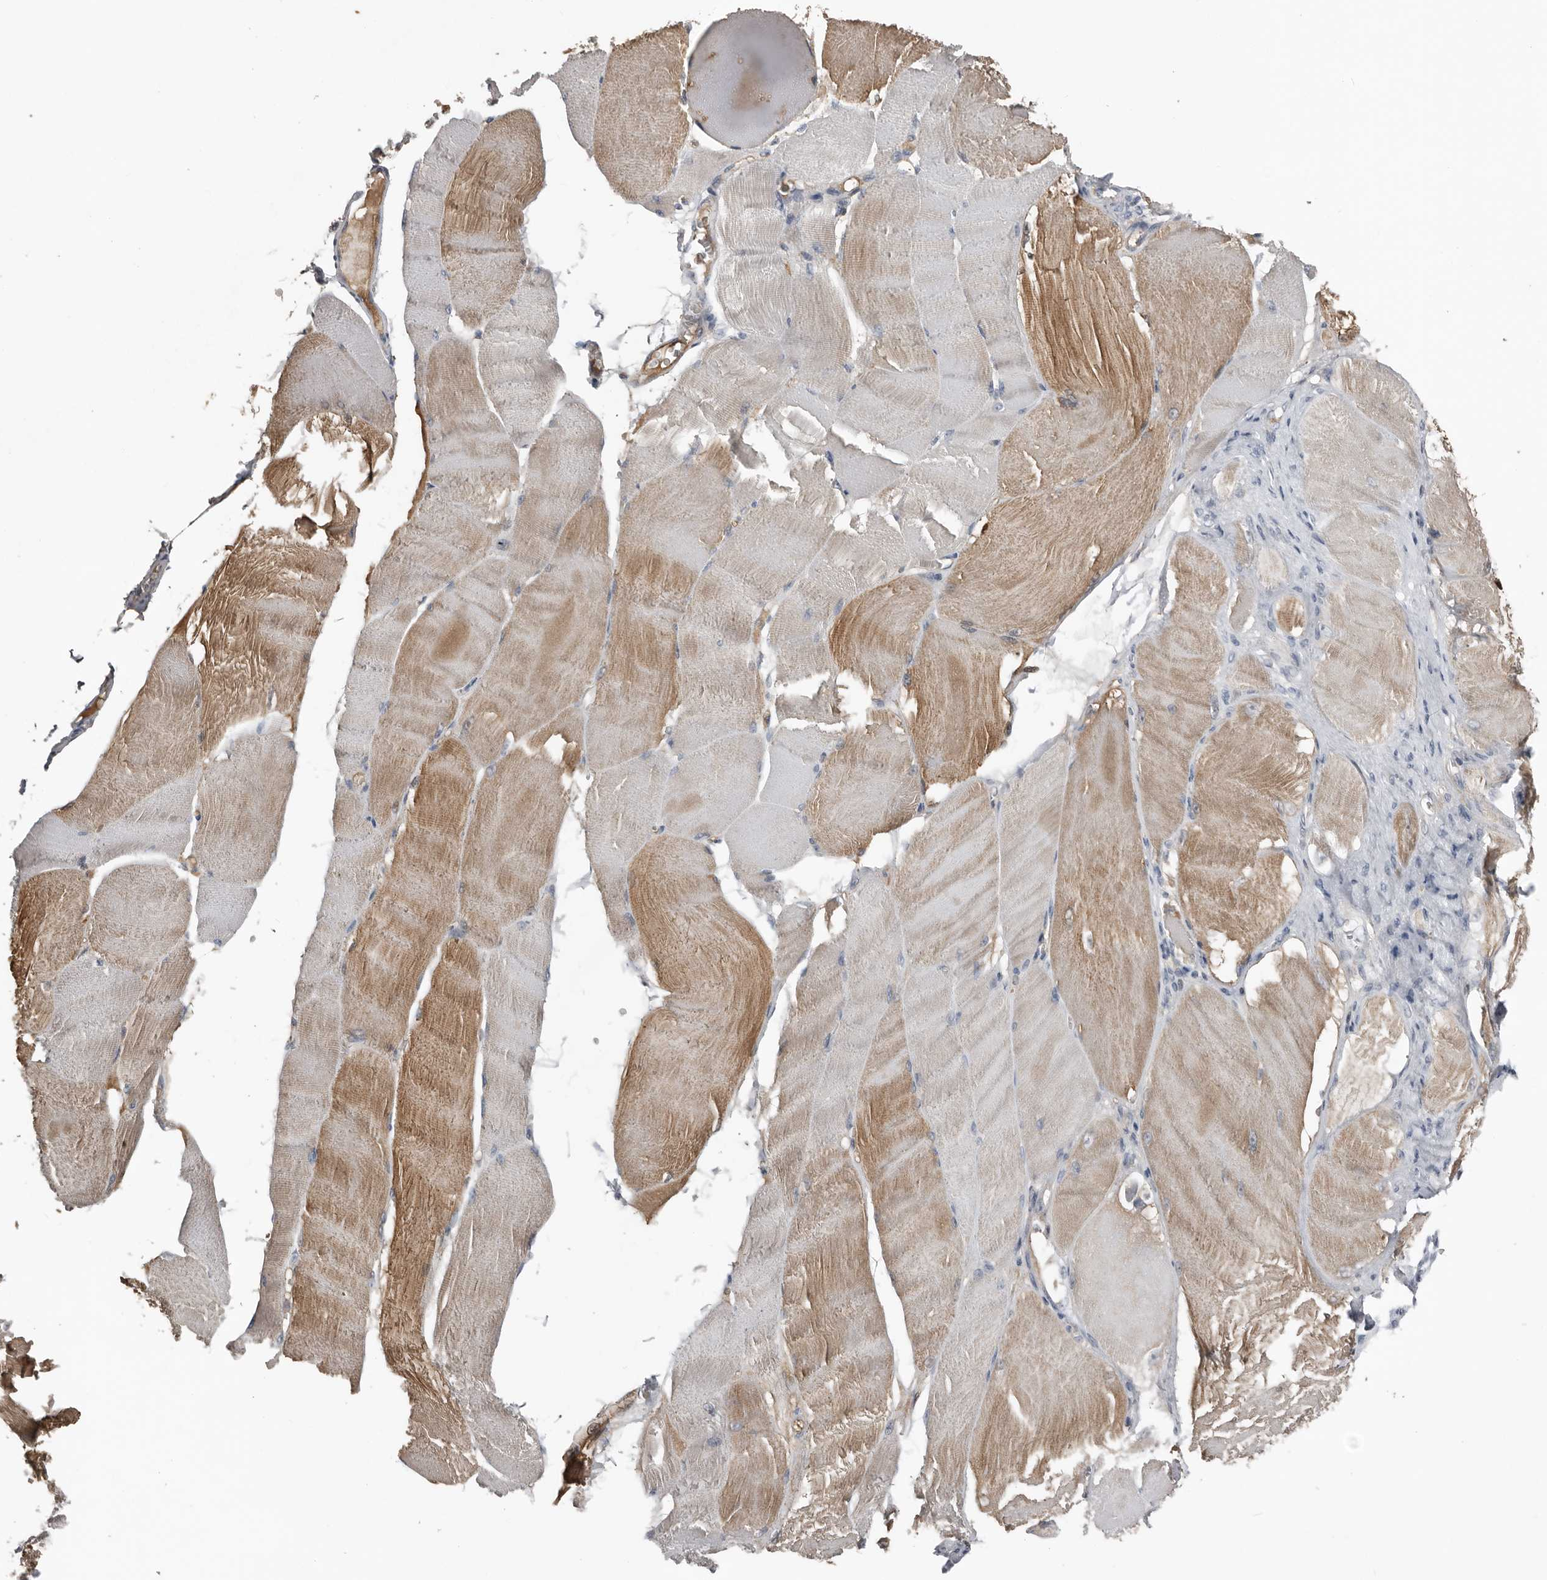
{"staining": {"intensity": "moderate", "quantity": "25%-75%", "location": "cytoplasmic/membranous"}, "tissue": "skeletal muscle", "cell_type": "Myocytes", "image_type": "normal", "snomed": [{"axis": "morphology", "description": "Normal tissue, NOS"}, {"axis": "morphology", "description": "Basal cell carcinoma"}, {"axis": "topography", "description": "Skeletal muscle"}], "caption": "Benign skeletal muscle was stained to show a protein in brown. There is medium levels of moderate cytoplasmic/membranous staining in about 25%-75% of myocytes.", "gene": "FABP7", "patient": {"sex": "female", "age": 64}}